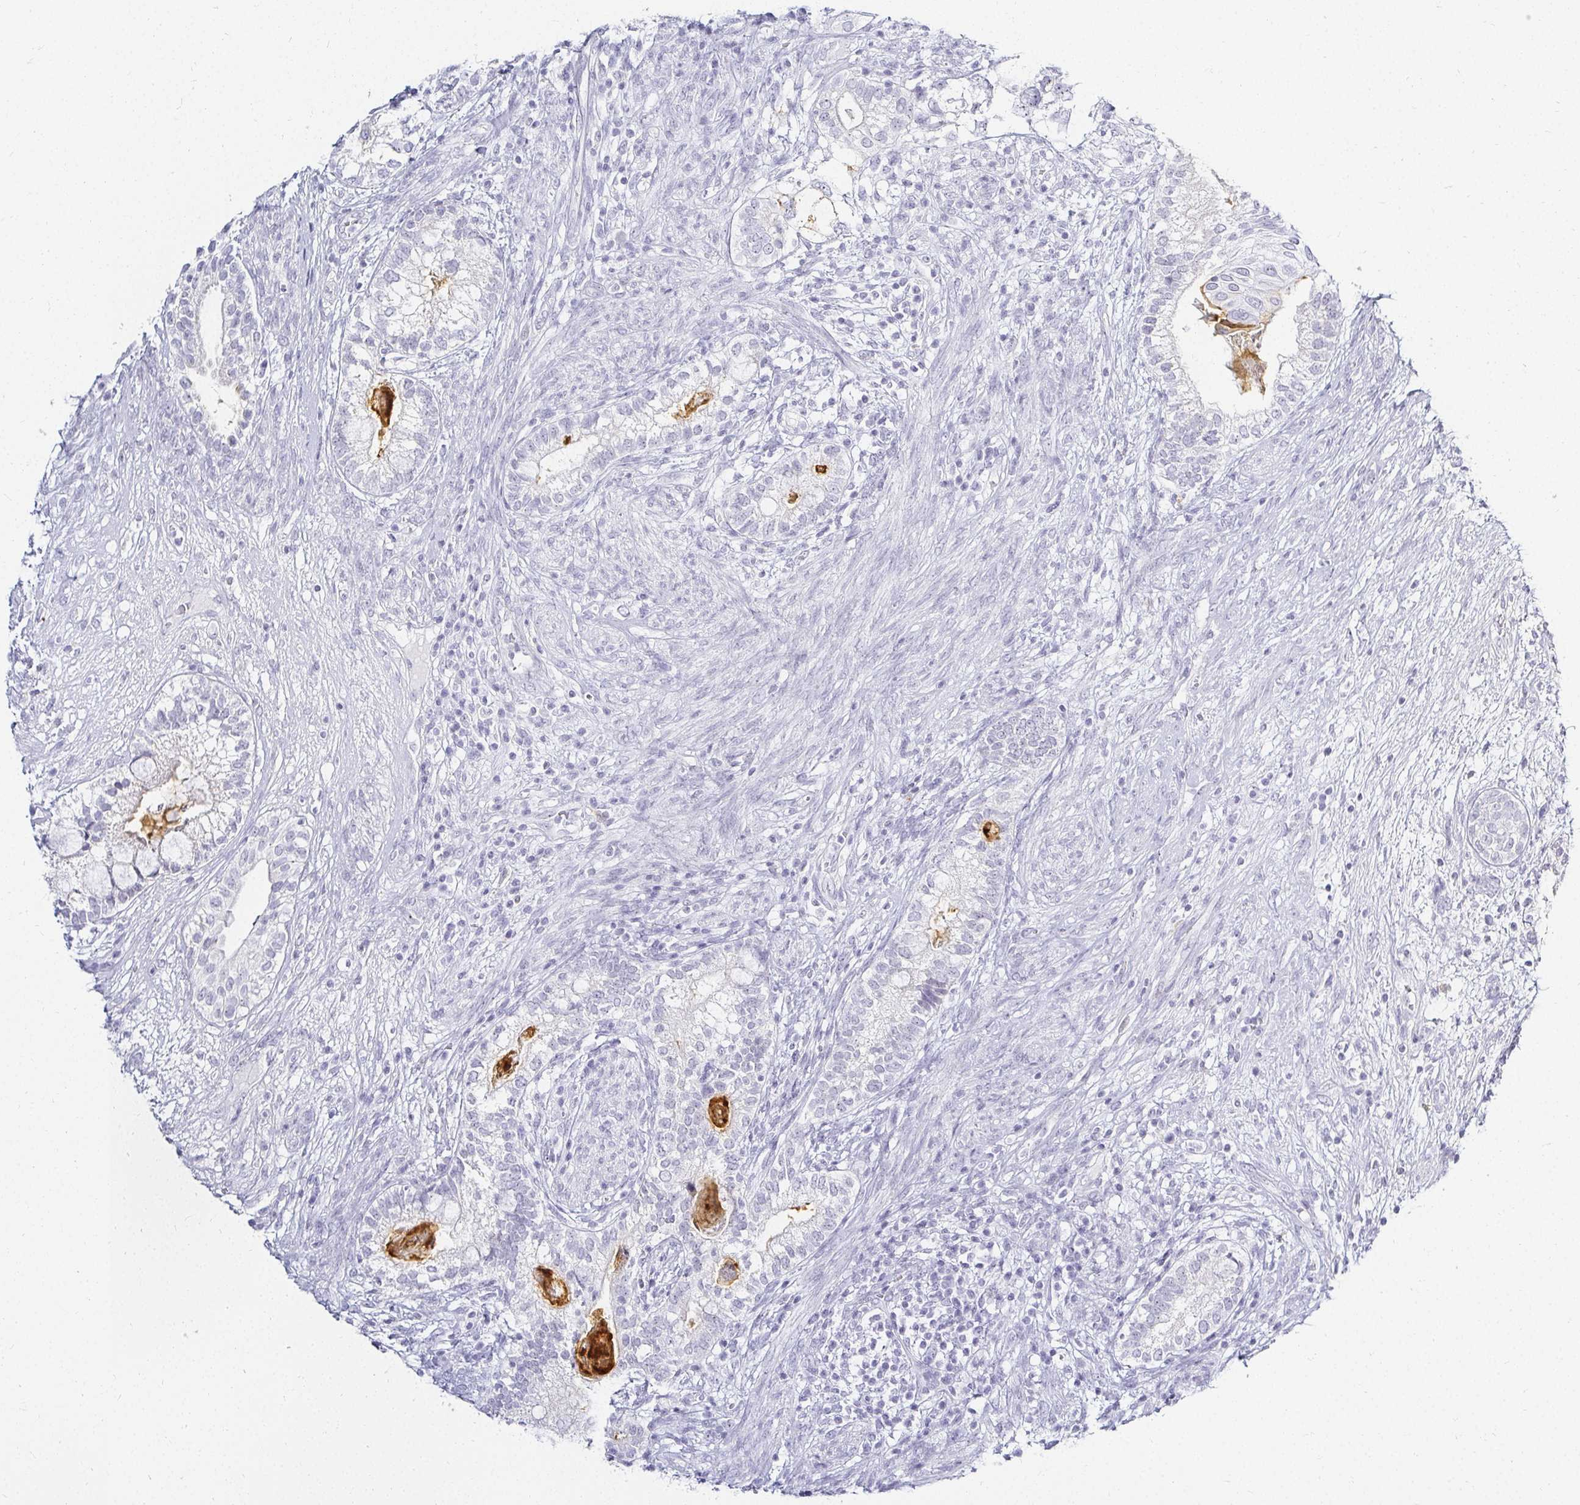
{"staining": {"intensity": "negative", "quantity": "none", "location": "none"}, "tissue": "testis cancer", "cell_type": "Tumor cells", "image_type": "cancer", "snomed": [{"axis": "morphology", "description": "Seminoma, NOS"}, {"axis": "morphology", "description": "Carcinoma, Embryonal, NOS"}, {"axis": "topography", "description": "Testis"}], "caption": "High magnification brightfield microscopy of testis seminoma stained with DAB (3,3'-diaminobenzidine) (brown) and counterstained with hematoxylin (blue): tumor cells show no significant expression. Nuclei are stained in blue.", "gene": "ACAN", "patient": {"sex": "male", "age": 41}}